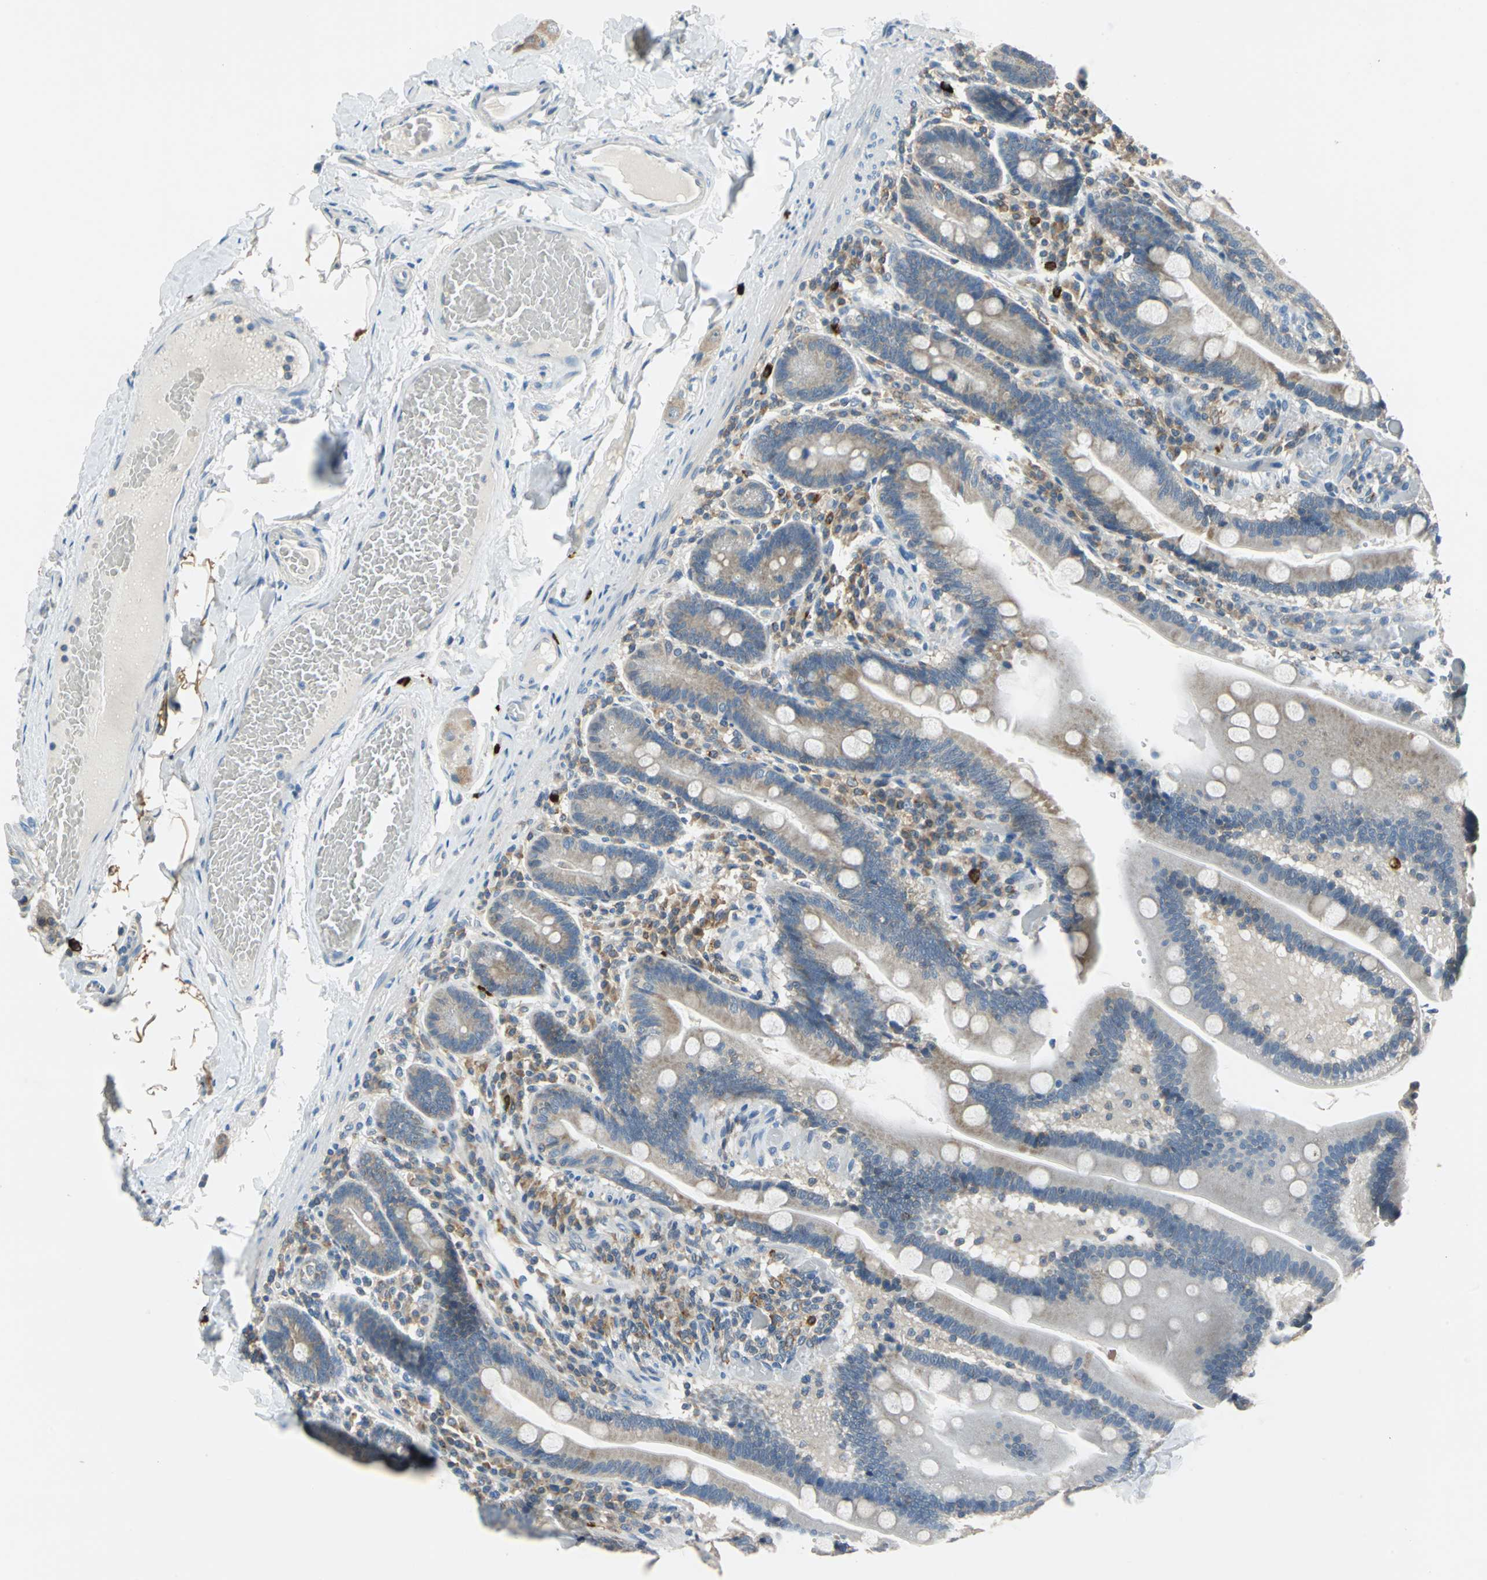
{"staining": {"intensity": "weak", "quantity": "<25%", "location": "cytoplasmic/membranous"}, "tissue": "duodenum", "cell_type": "Glandular cells", "image_type": "normal", "snomed": [{"axis": "morphology", "description": "Normal tissue, NOS"}, {"axis": "topography", "description": "Duodenum"}], "caption": "This is a histopathology image of IHC staining of benign duodenum, which shows no positivity in glandular cells.", "gene": "CPA3", "patient": {"sex": "male", "age": 66}}